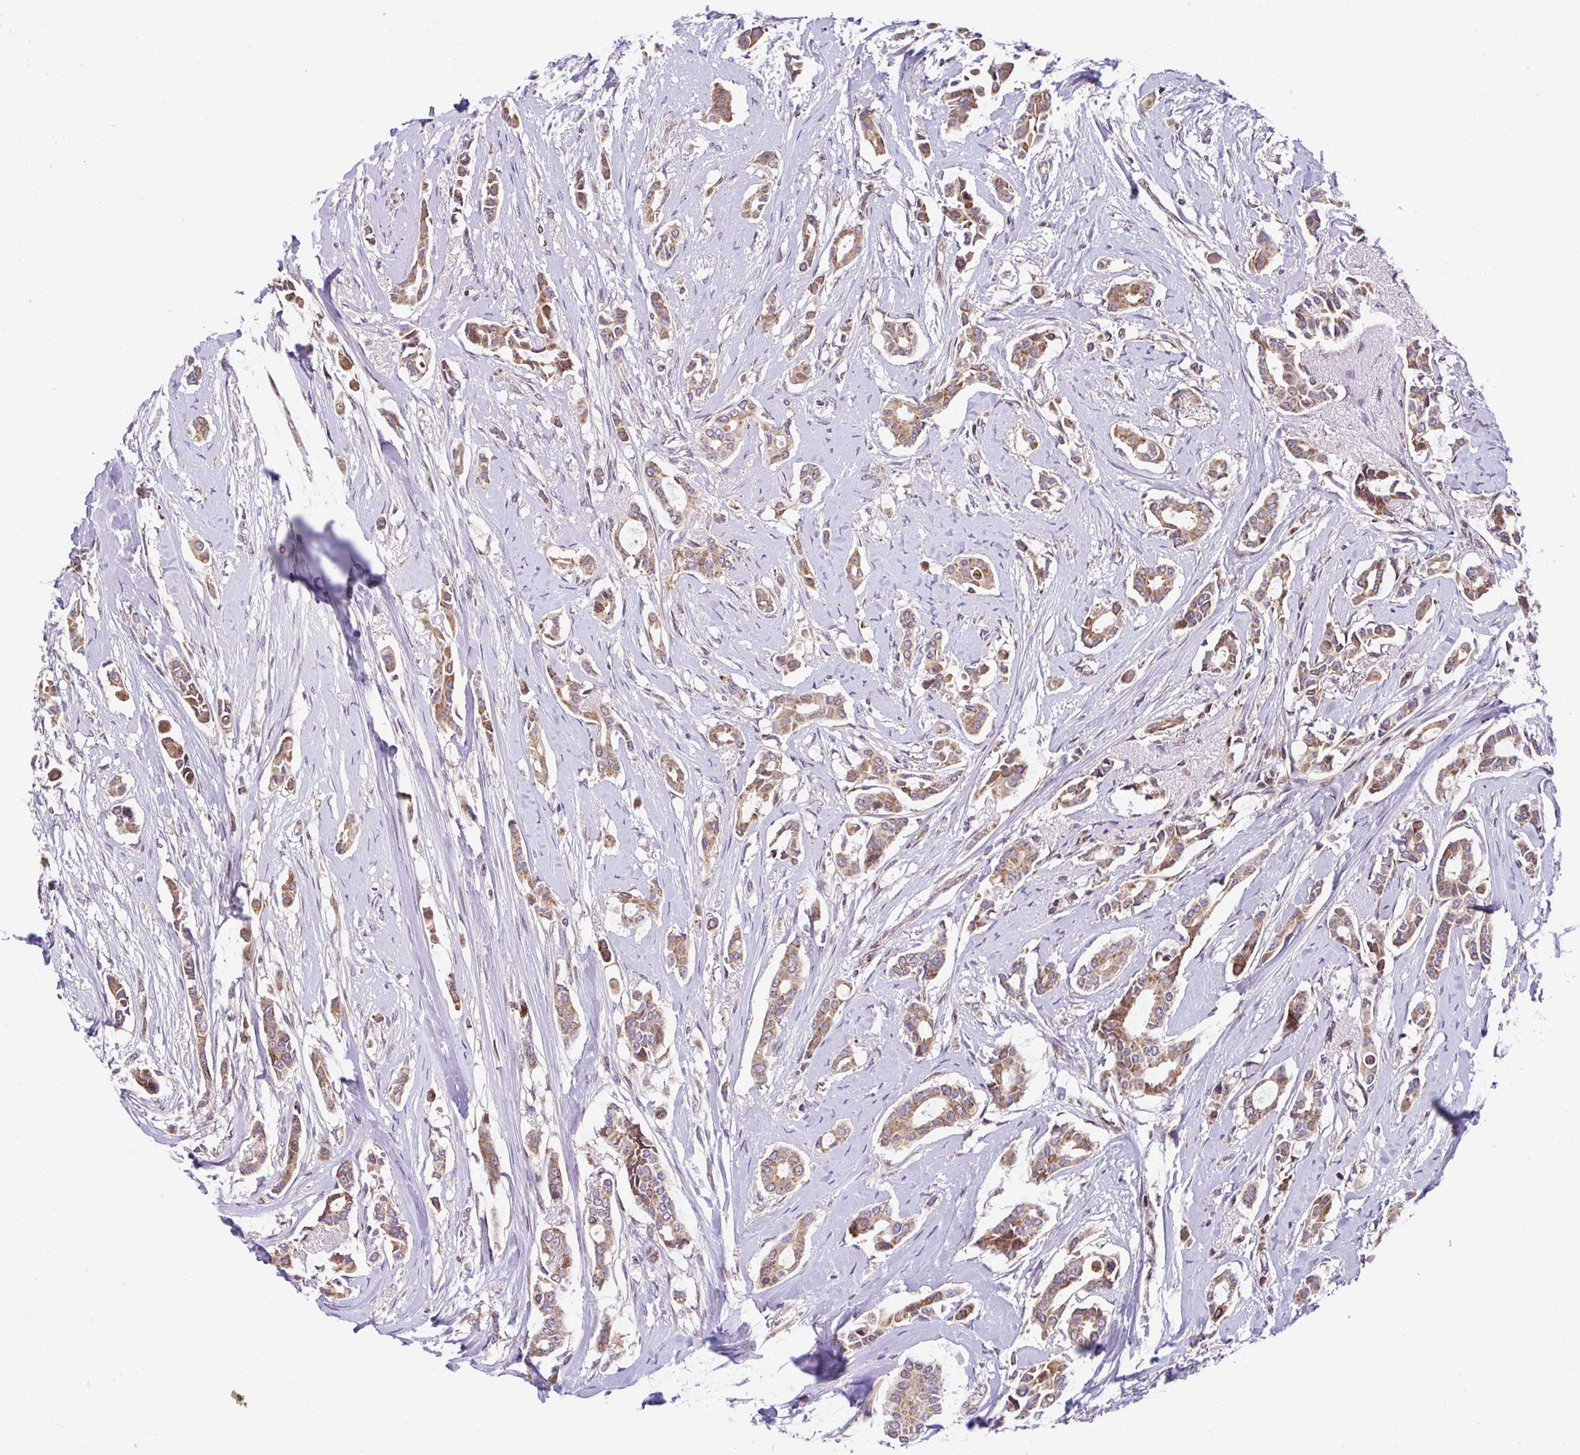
{"staining": {"intensity": "moderate", "quantity": ">75%", "location": "cytoplasmic/membranous"}, "tissue": "breast cancer", "cell_type": "Tumor cells", "image_type": "cancer", "snomed": [{"axis": "morphology", "description": "Duct carcinoma"}, {"axis": "topography", "description": "Breast"}], "caption": "A micrograph of breast cancer stained for a protein shows moderate cytoplasmic/membranous brown staining in tumor cells.", "gene": "FIGNL1", "patient": {"sex": "female", "age": 64}}